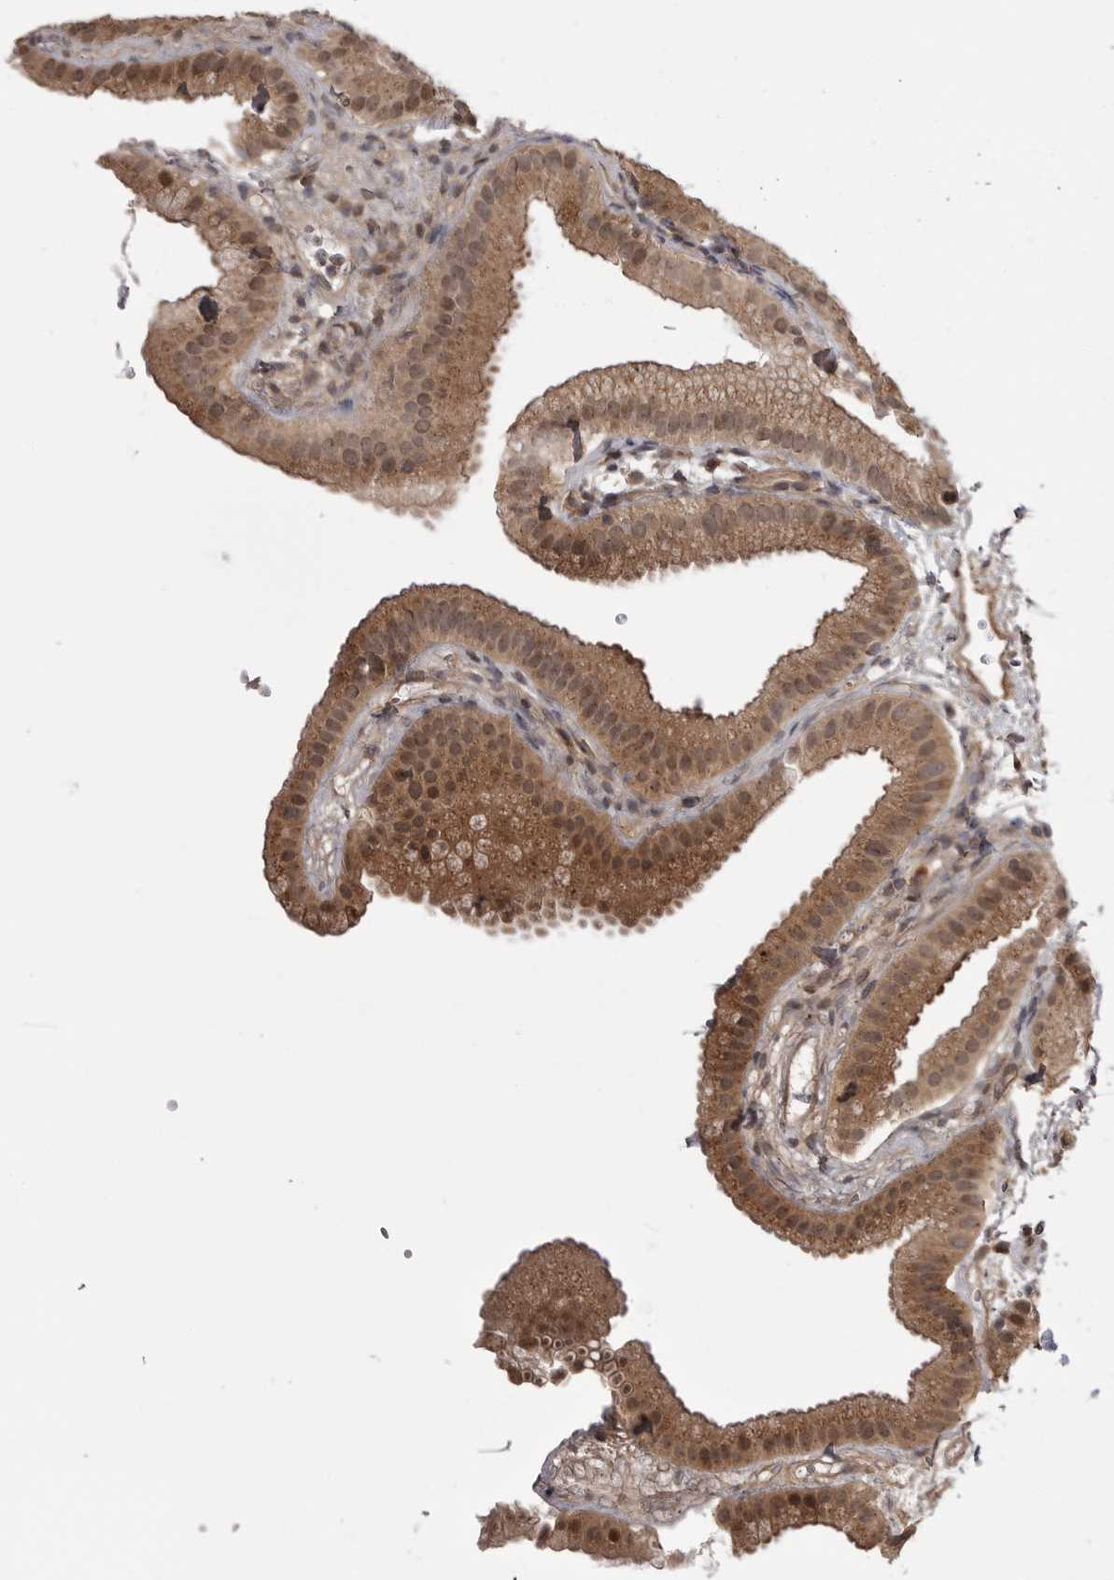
{"staining": {"intensity": "moderate", "quantity": ">75%", "location": "cytoplasmic/membranous,nuclear"}, "tissue": "gallbladder", "cell_type": "Glandular cells", "image_type": "normal", "snomed": [{"axis": "morphology", "description": "Normal tissue, NOS"}, {"axis": "topography", "description": "Gallbladder"}], "caption": "Protein staining by IHC reveals moderate cytoplasmic/membranous,nuclear staining in approximately >75% of glandular cells in unremarkable gallbladder.", "gene": "PDCL", "patient": {"sex": "female", "age": 64}}